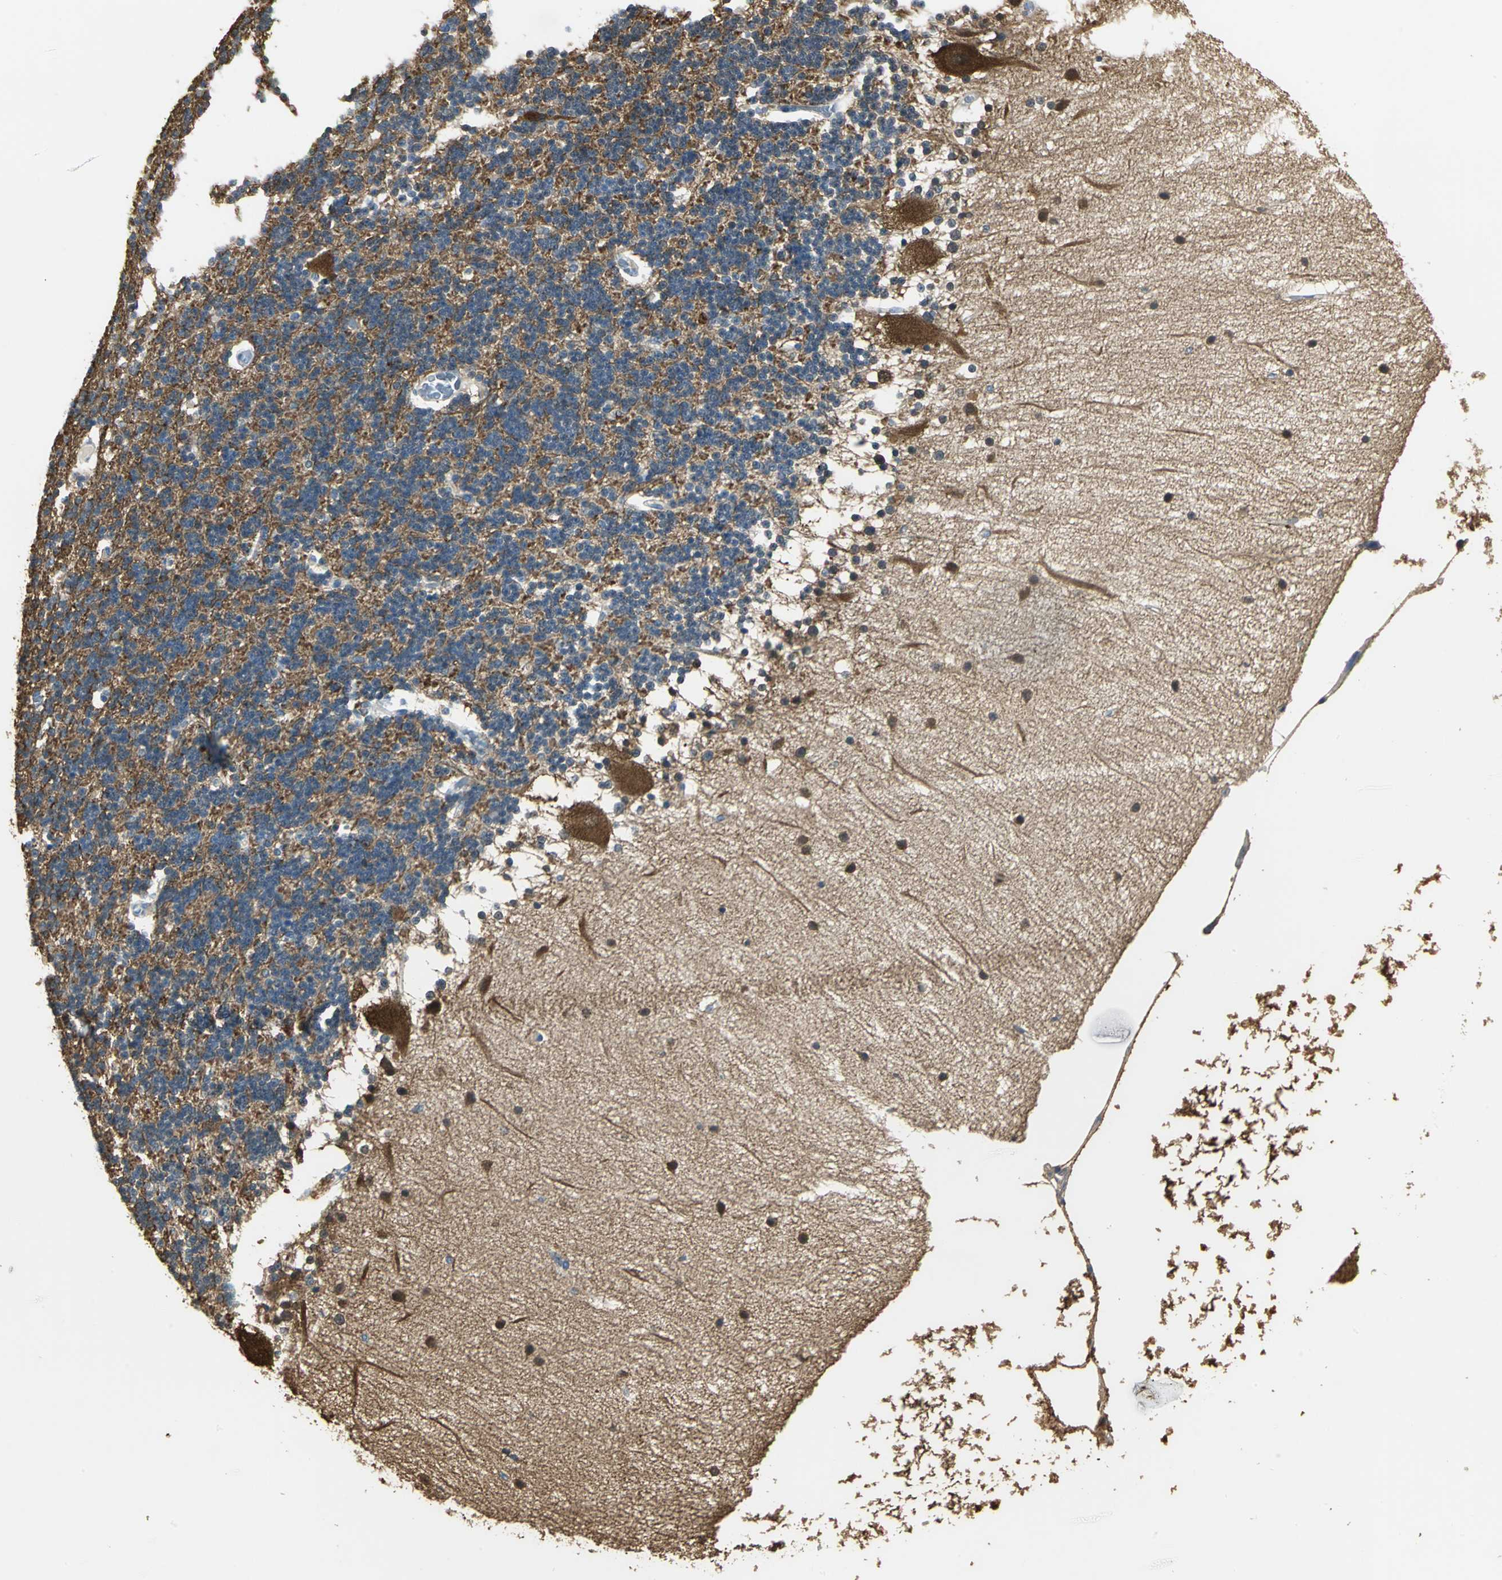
{"staining": {"intensity": "strong", "quantity": "<25%", "location": "cytoplasmic/membranous"}, "tissue": "cerebellum", "cell_type": "Cells in granular layer", "image_type": "normal", "snomed": [{"axis": "morphology", "description": "Normal tissue, NOS"}, {"axis": "topography", "description": "Cerebellum"}], "caption": "IHC micrograph of unremarkable cerebellum stained for a protein (brown), which reveals medium levels of strong cytoplasmic/membranous positivity in about <25% of cells in granular layer.", "gene": "UCHL1", "patient": {"sex": "female", "age": 54}}